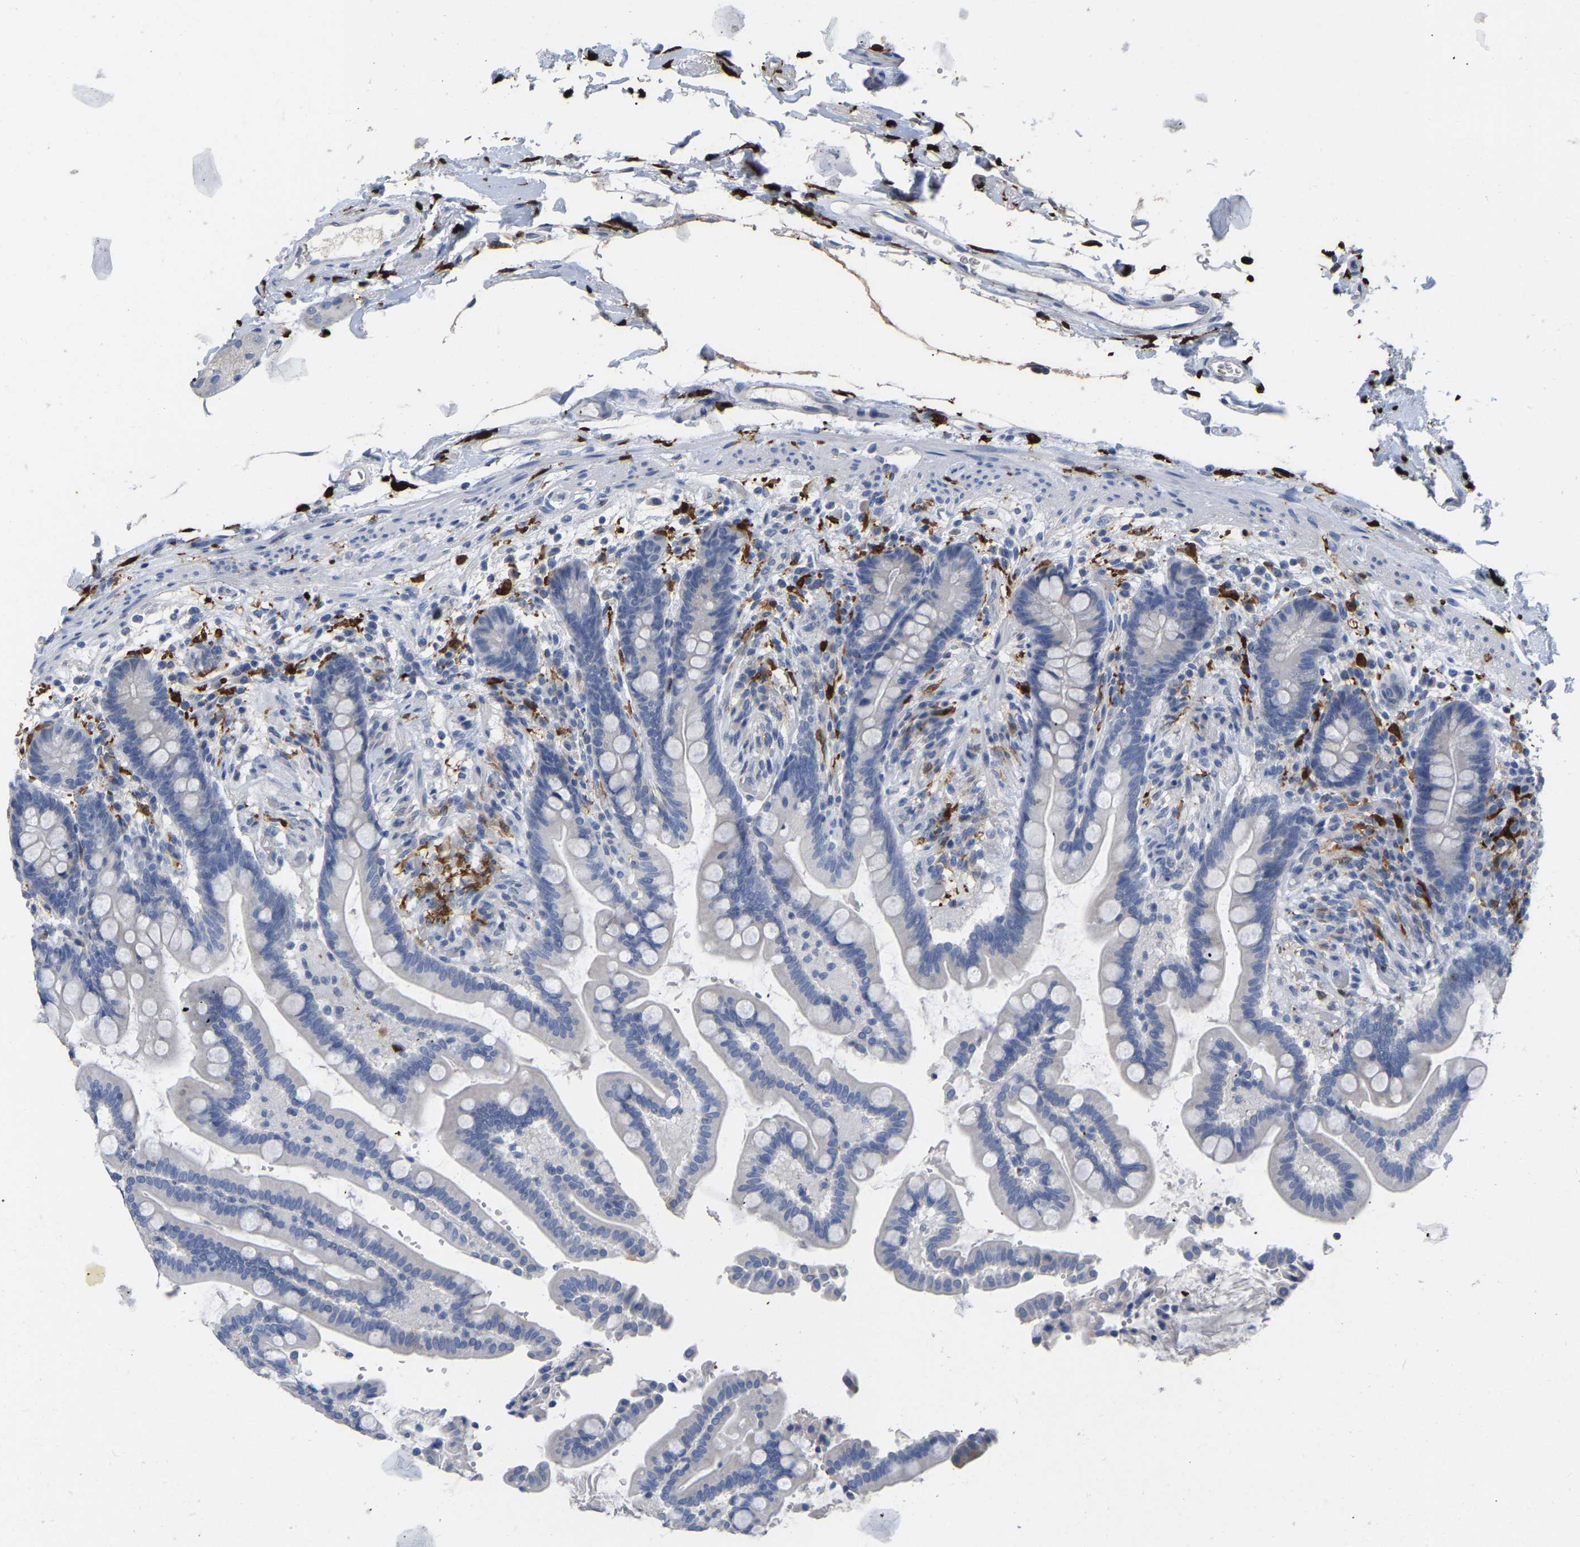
{"staining": {"intensity": "negative", "quantity": "none", "location": "none"}, "tissue": "colon", "cell_type": "Endothelial cells", "image_type": "normal", "snomed": [{"axis": "morphology", "description": "Normal tissue, NOS"}, {"axis": "topography", "description": "Colon"}], "caption": "The image exhibits no significant staining in endothelial cells of colon.", "gene": "ULBP2", "patient": {"sex": "male", "age": 73}}